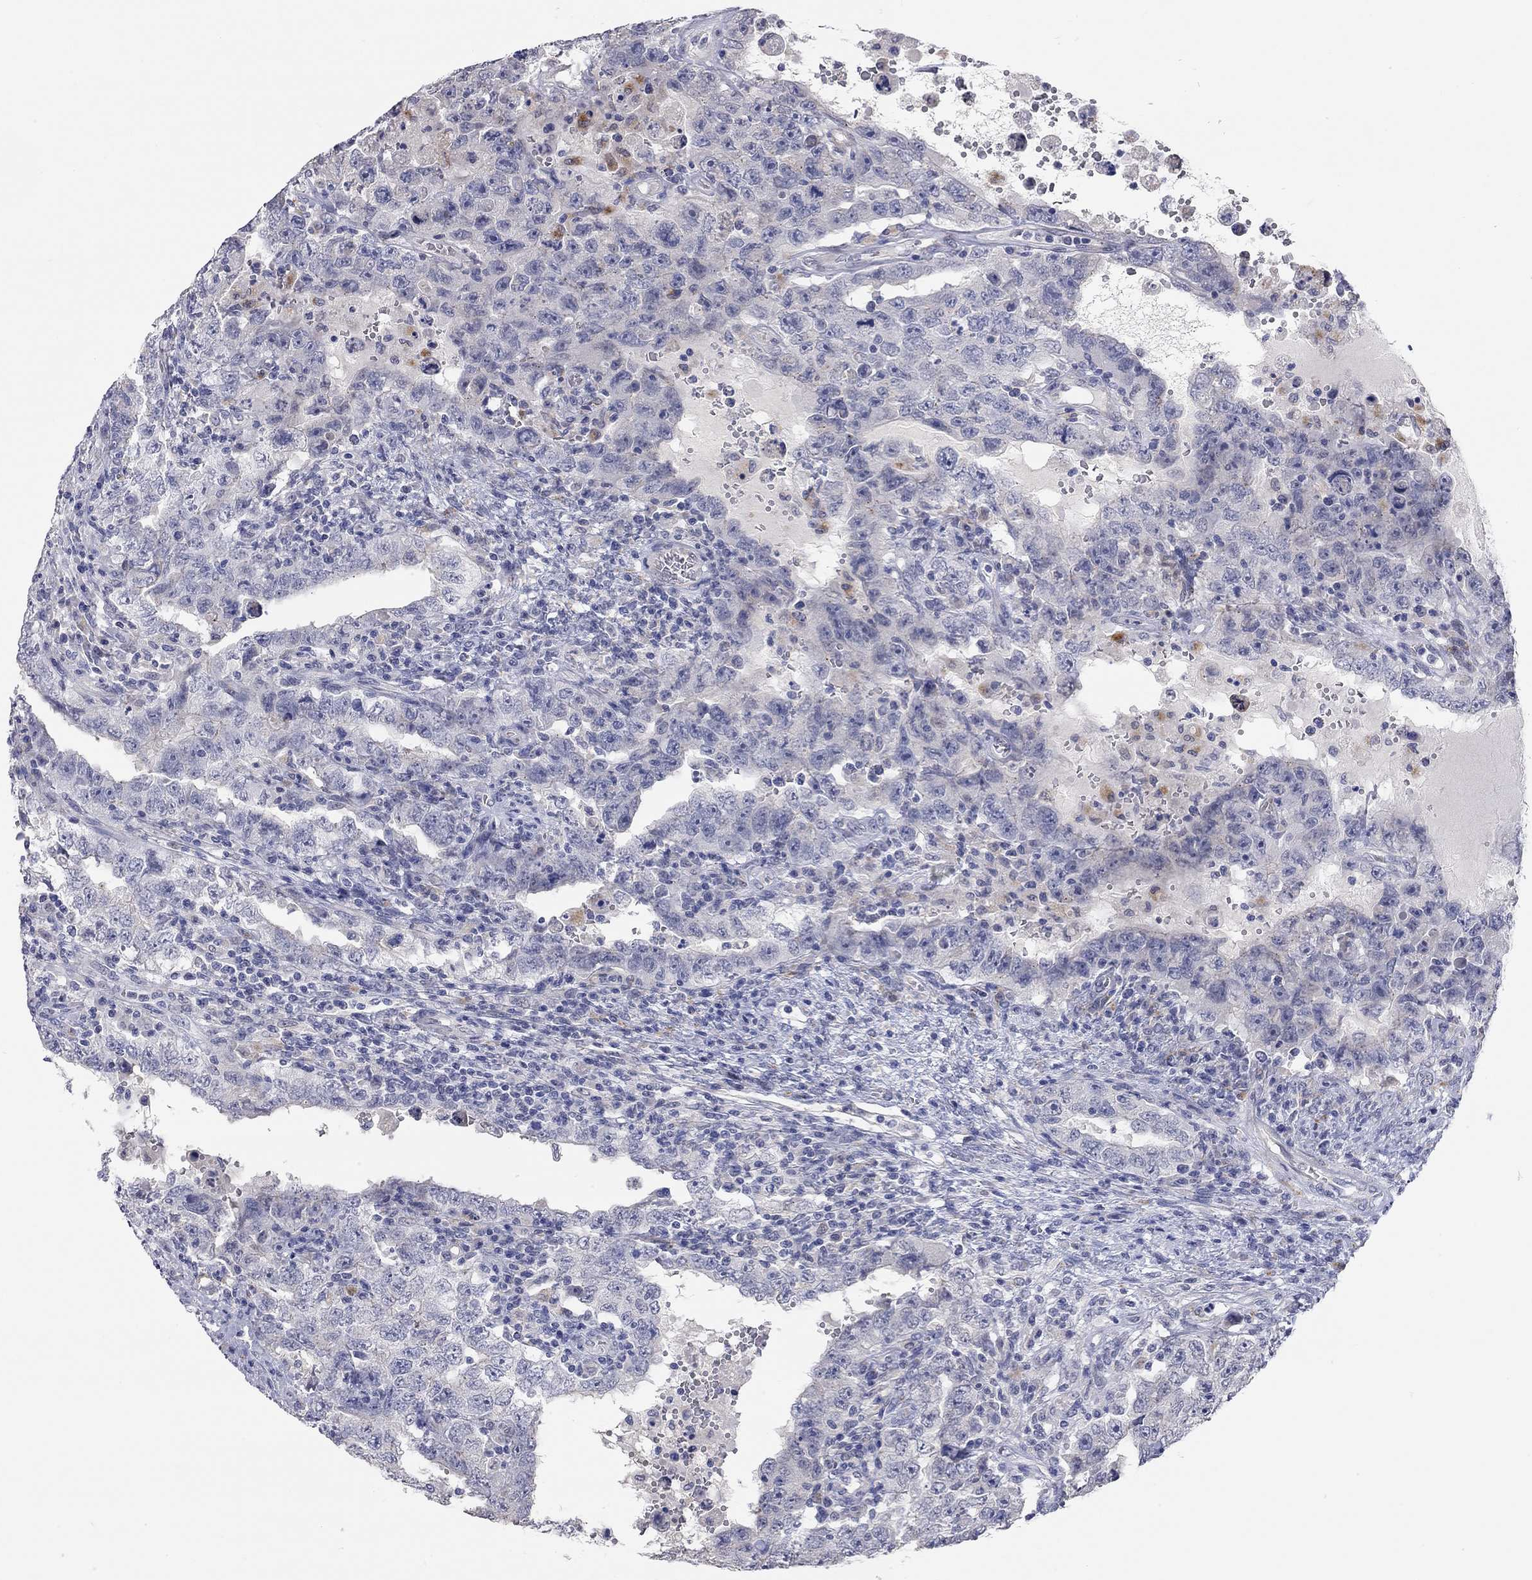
{"staining": {"intensity": "negative", "quantity": "none", "location": "none"}, "tissue": "testis cancer", "cell_type": "Tumor cells", "image_type": "cancer", "snomed": [{"axis": "morphology", "description": "Carcinoma, Embryonal, NOS"}, {"axis": "topography", "description": "Testis"}], "caption": "Tumor cells are negative for brown protein staining in testis cancer (embryonal carcinoma).", "gene": "PAPSS2", "patient": {"sex": "male", "age": 26}}